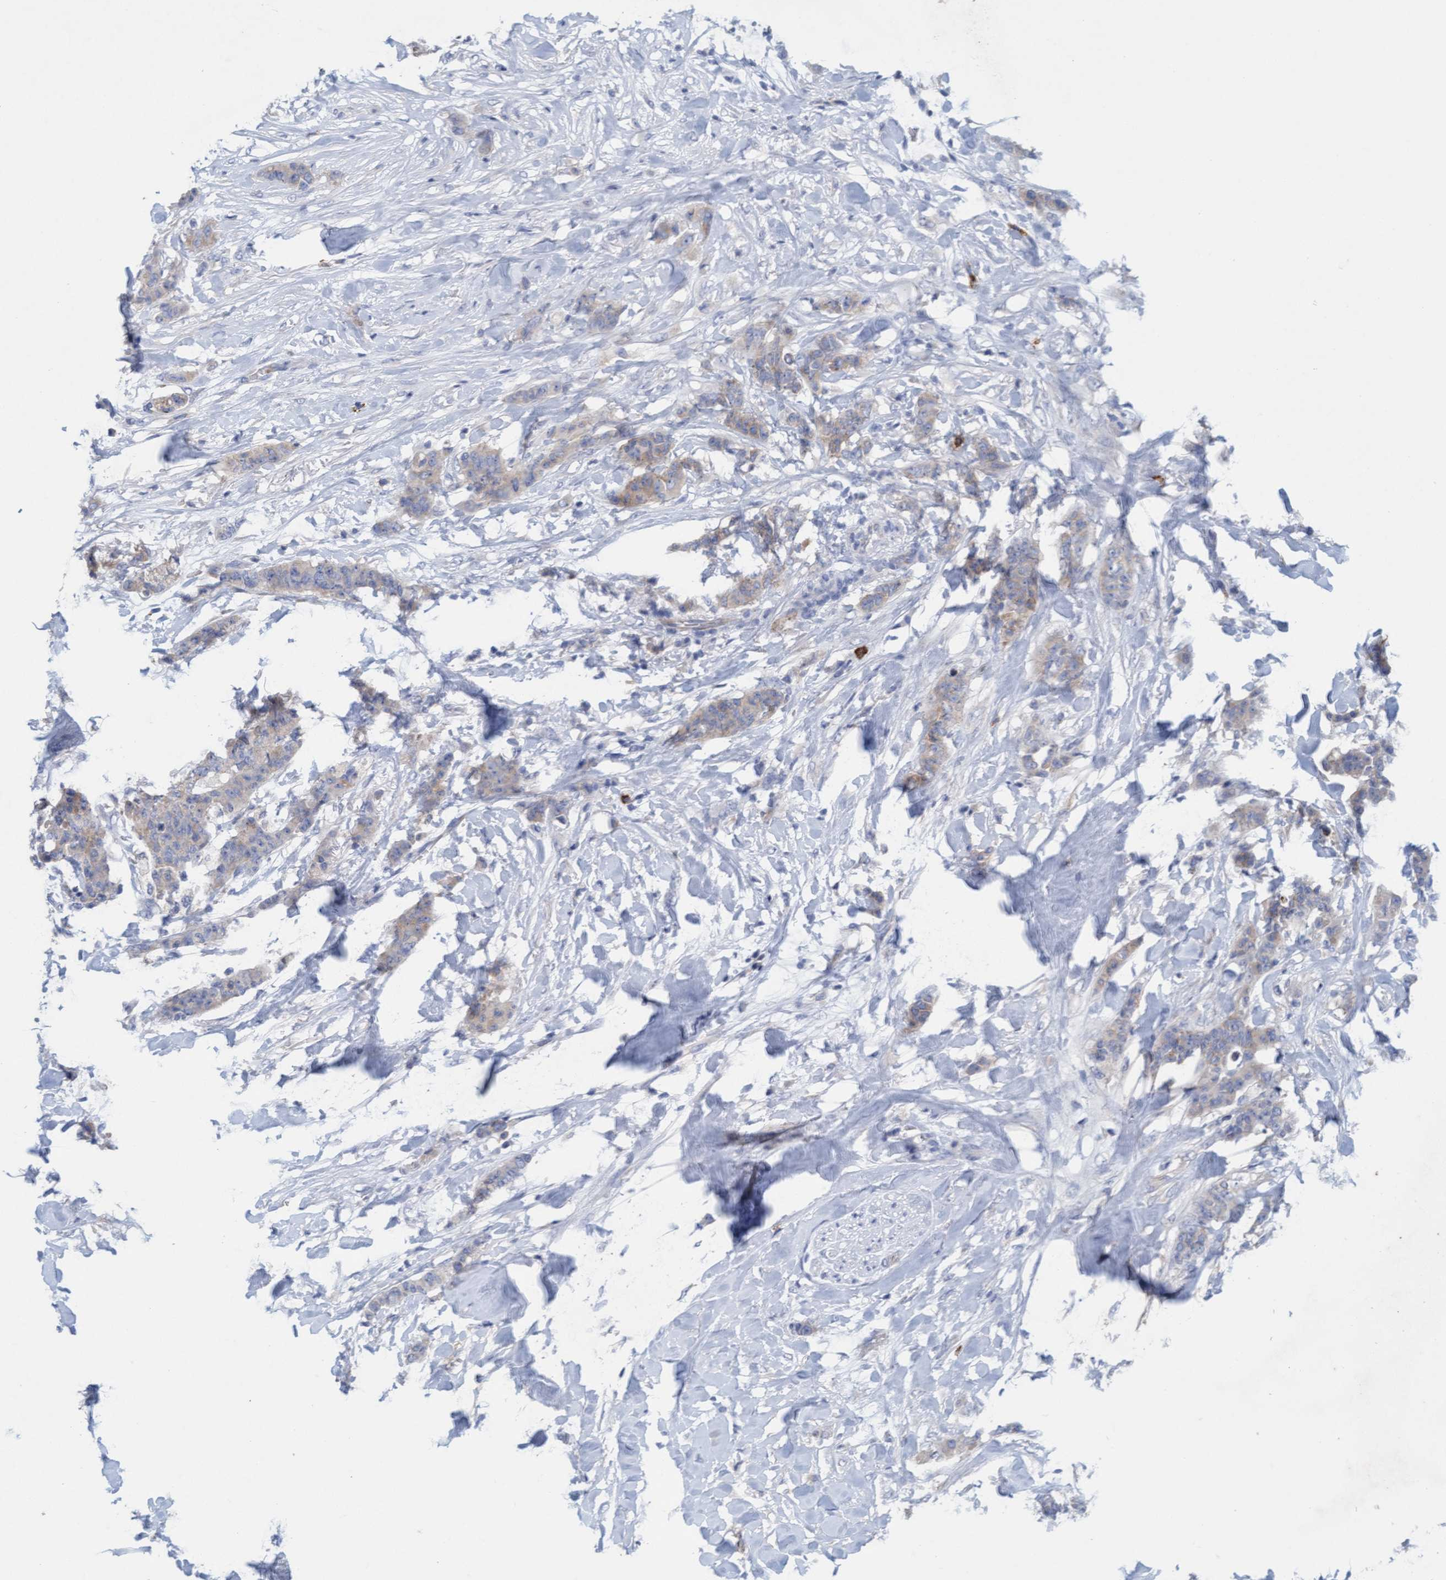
{"staining": {"intensity": "weak", "quantity": "<25%", "location": "cytoplasmic/membranous"}, "tissue": "breast cancer", "cell_type": "Tumor cells", "image_type": "cancer", "snomed": [{"axis": "morphology", "description": "Normal tissue, NOS"}, {"axis": "morphology", "description": "Duct carcinoma"}, {"axis": "topography", "description": "Breast"}], "caption": "Tumor cells show no significant protein expression in intraductal carcinoma (breast). The staining was performed using DAB to visualize the protein expression in brown, while the nuclei were stained in blue with hematoxylin (Magnification: 20x).", "gene": "SIGIRR", "patient": {"sex": "female", "age": 40}}